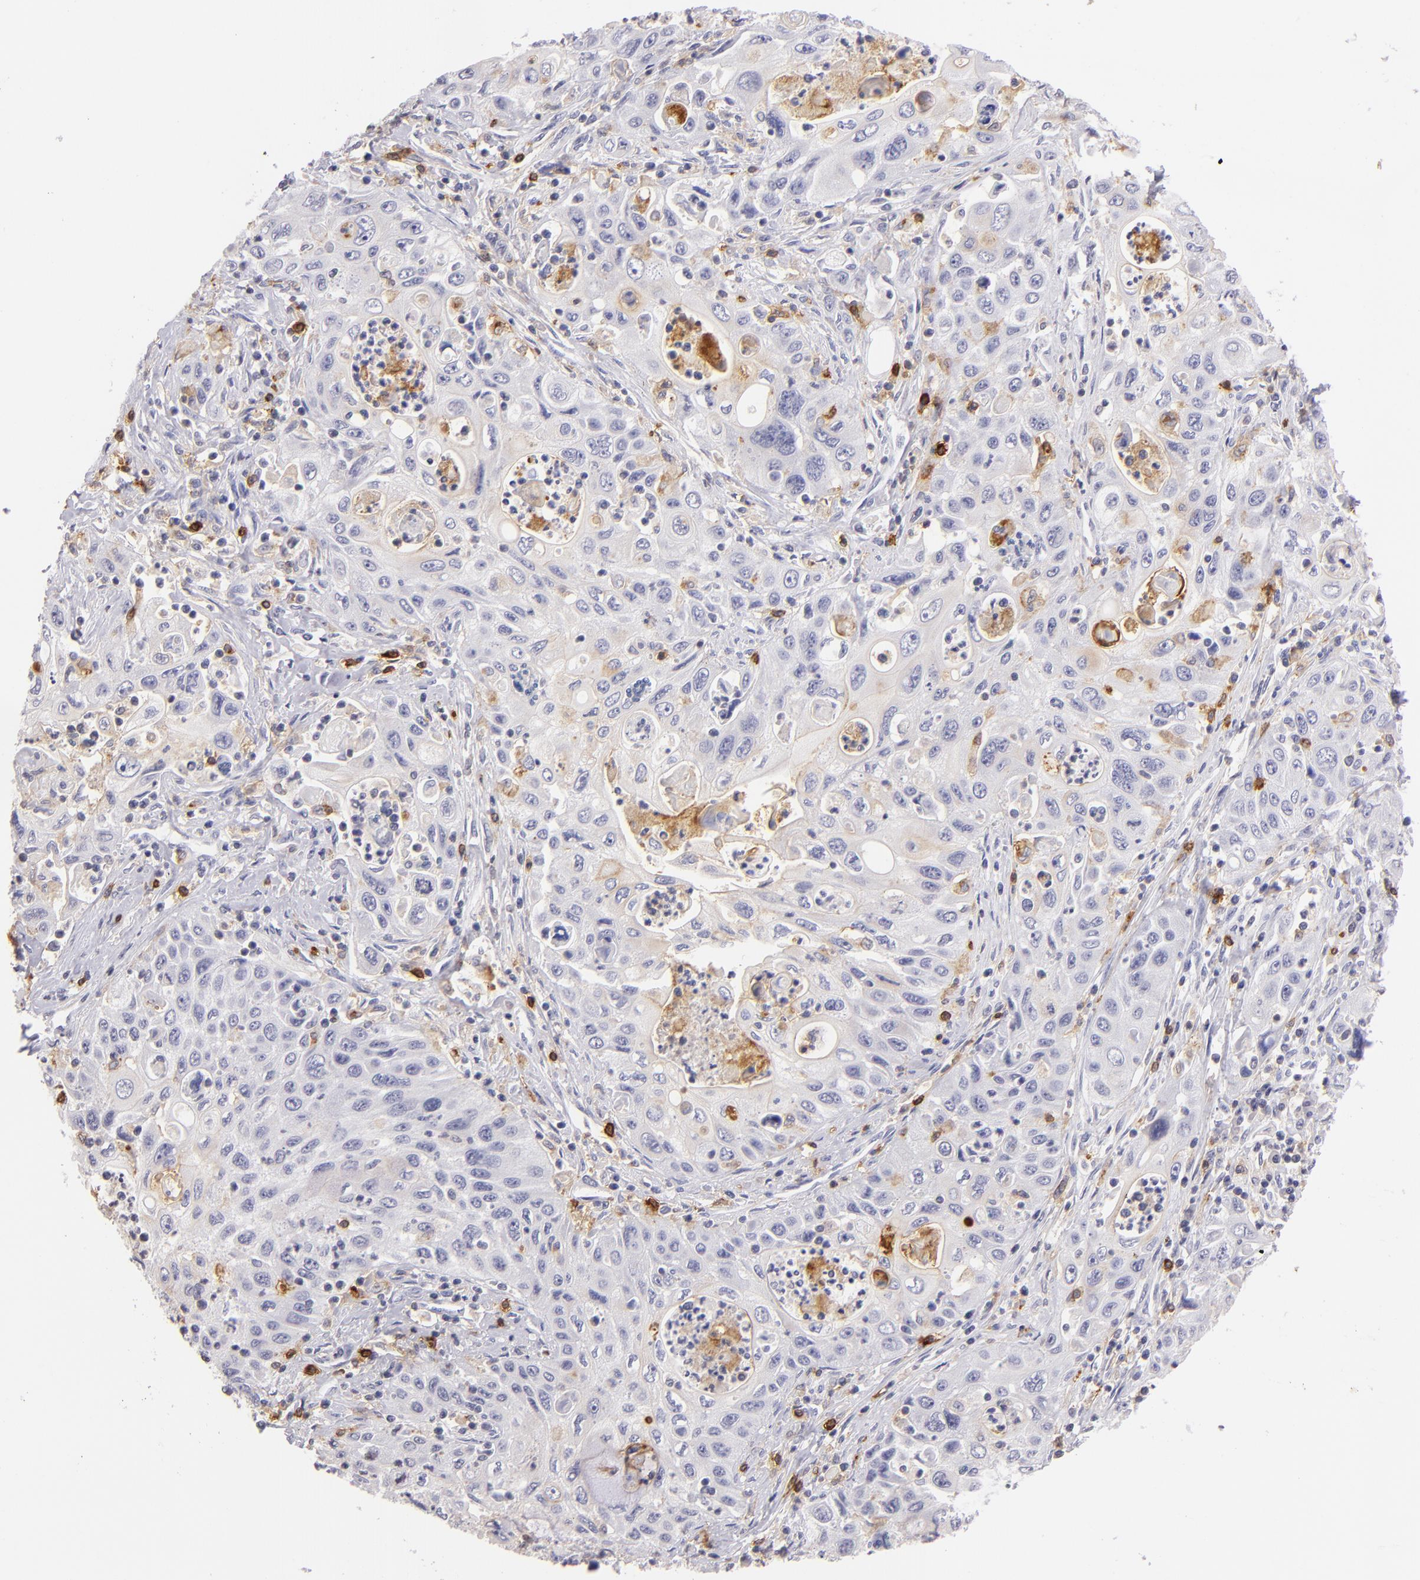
{"staining": {"intensity": "negative", "quantity": "none", "location": "none"}, "tissue": "pancreatic cancer", "cell_type": "Tumor cells", "image_type": "cancer", "snomed": [{"axis": "morphology", "description": "Adenocarcinoma, NOS"}, {"axis": "topography", "description": "Pancreas"}], "caption": "An IHC image of pancreatic adenocarcinoma is shown. There is no staining in tumor cells of pancreatic adenocarcinoma. (Brightfield microscopy of DAB (3,3'-diaminobenzidine) immunohistochemistry (IHC) at high magnification).", "gene": "IL2RA", "patient": {"sex": "male", "age": 70}}